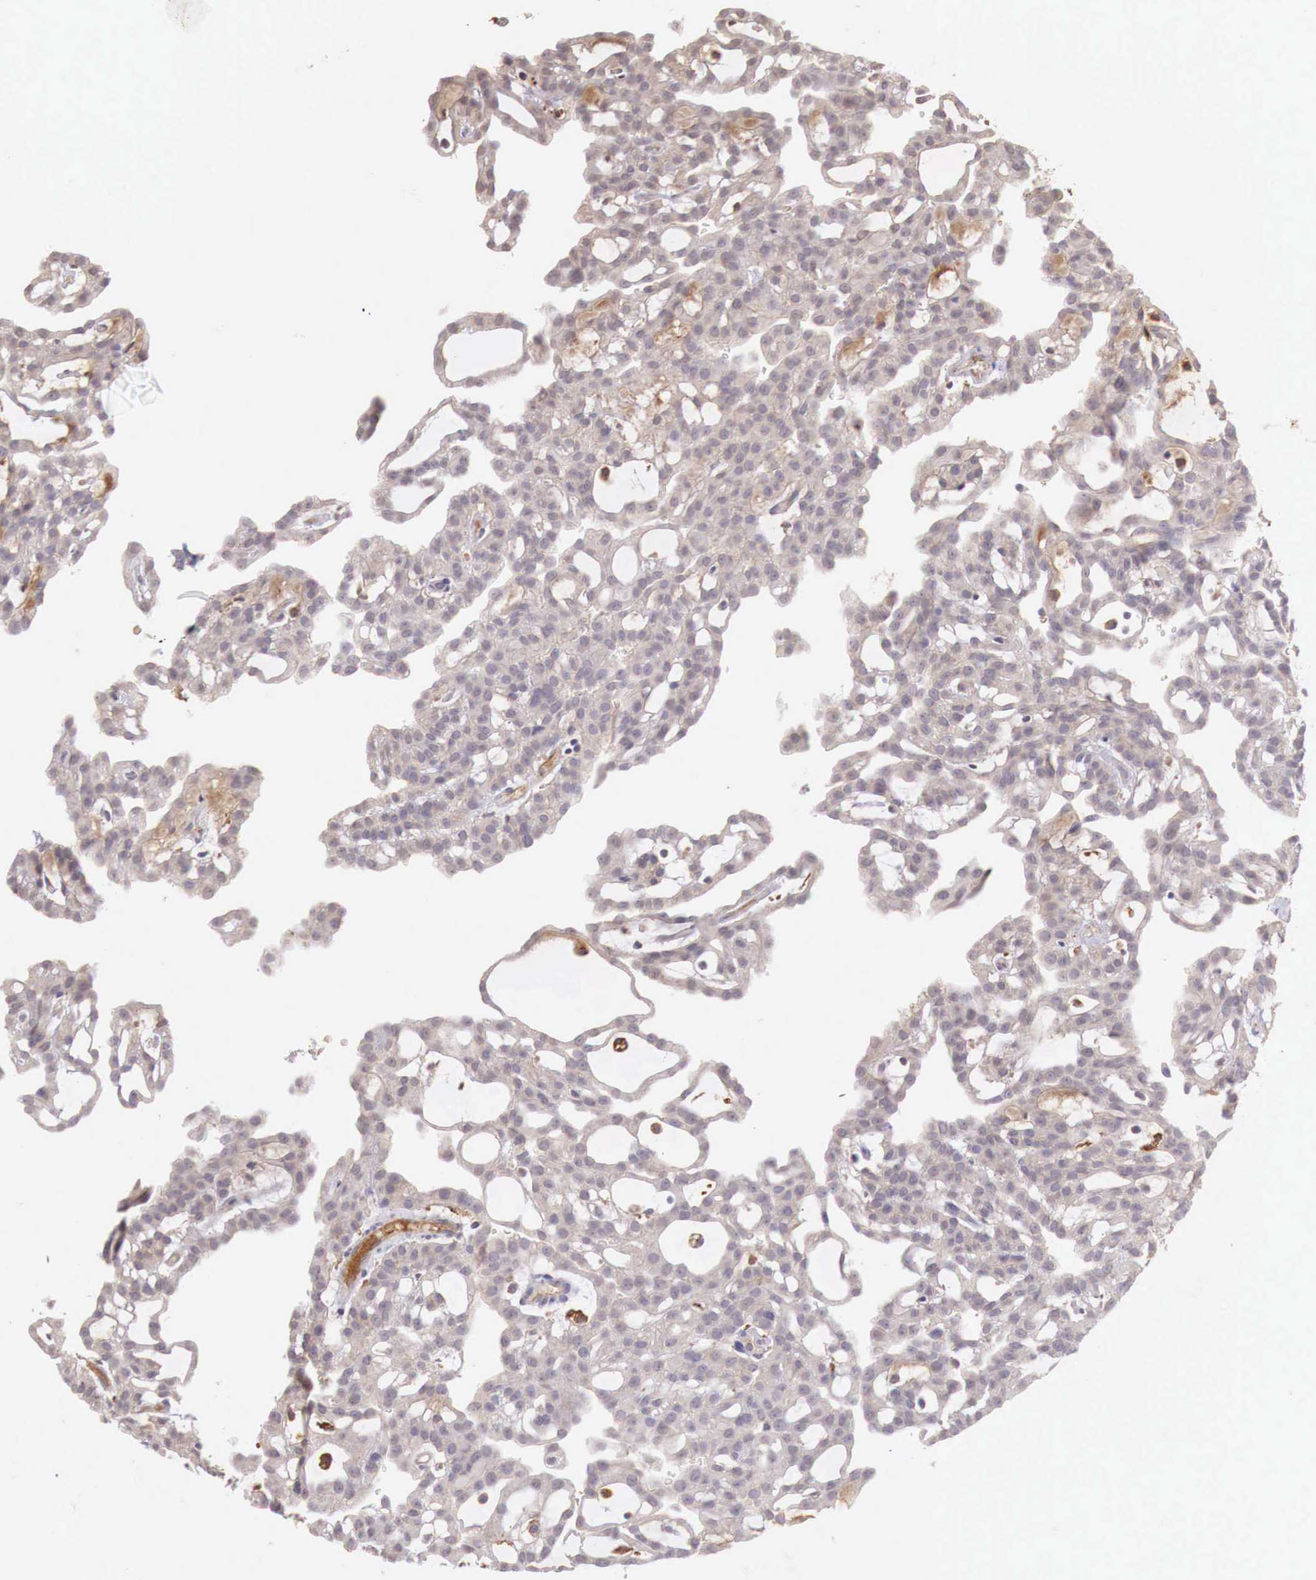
{"staining": {"intensity": "weak", "quantity": "<25%", "location": "cytoplasmic/membranous"}, "tissue": "renal cancer", "cell_type": "Tumor cells", "image_type": "cancer", "snomed": [{"axis": "morphology", "description": "Adenocarcinoma, NOS"}, {"axis": "topography", "description": "Kidney"}], "caption": "Tumor cells show no significant protein staining in renal cancer.", "gene": "CHRDL1", "patient": {"sex": "male", "age": 63}}